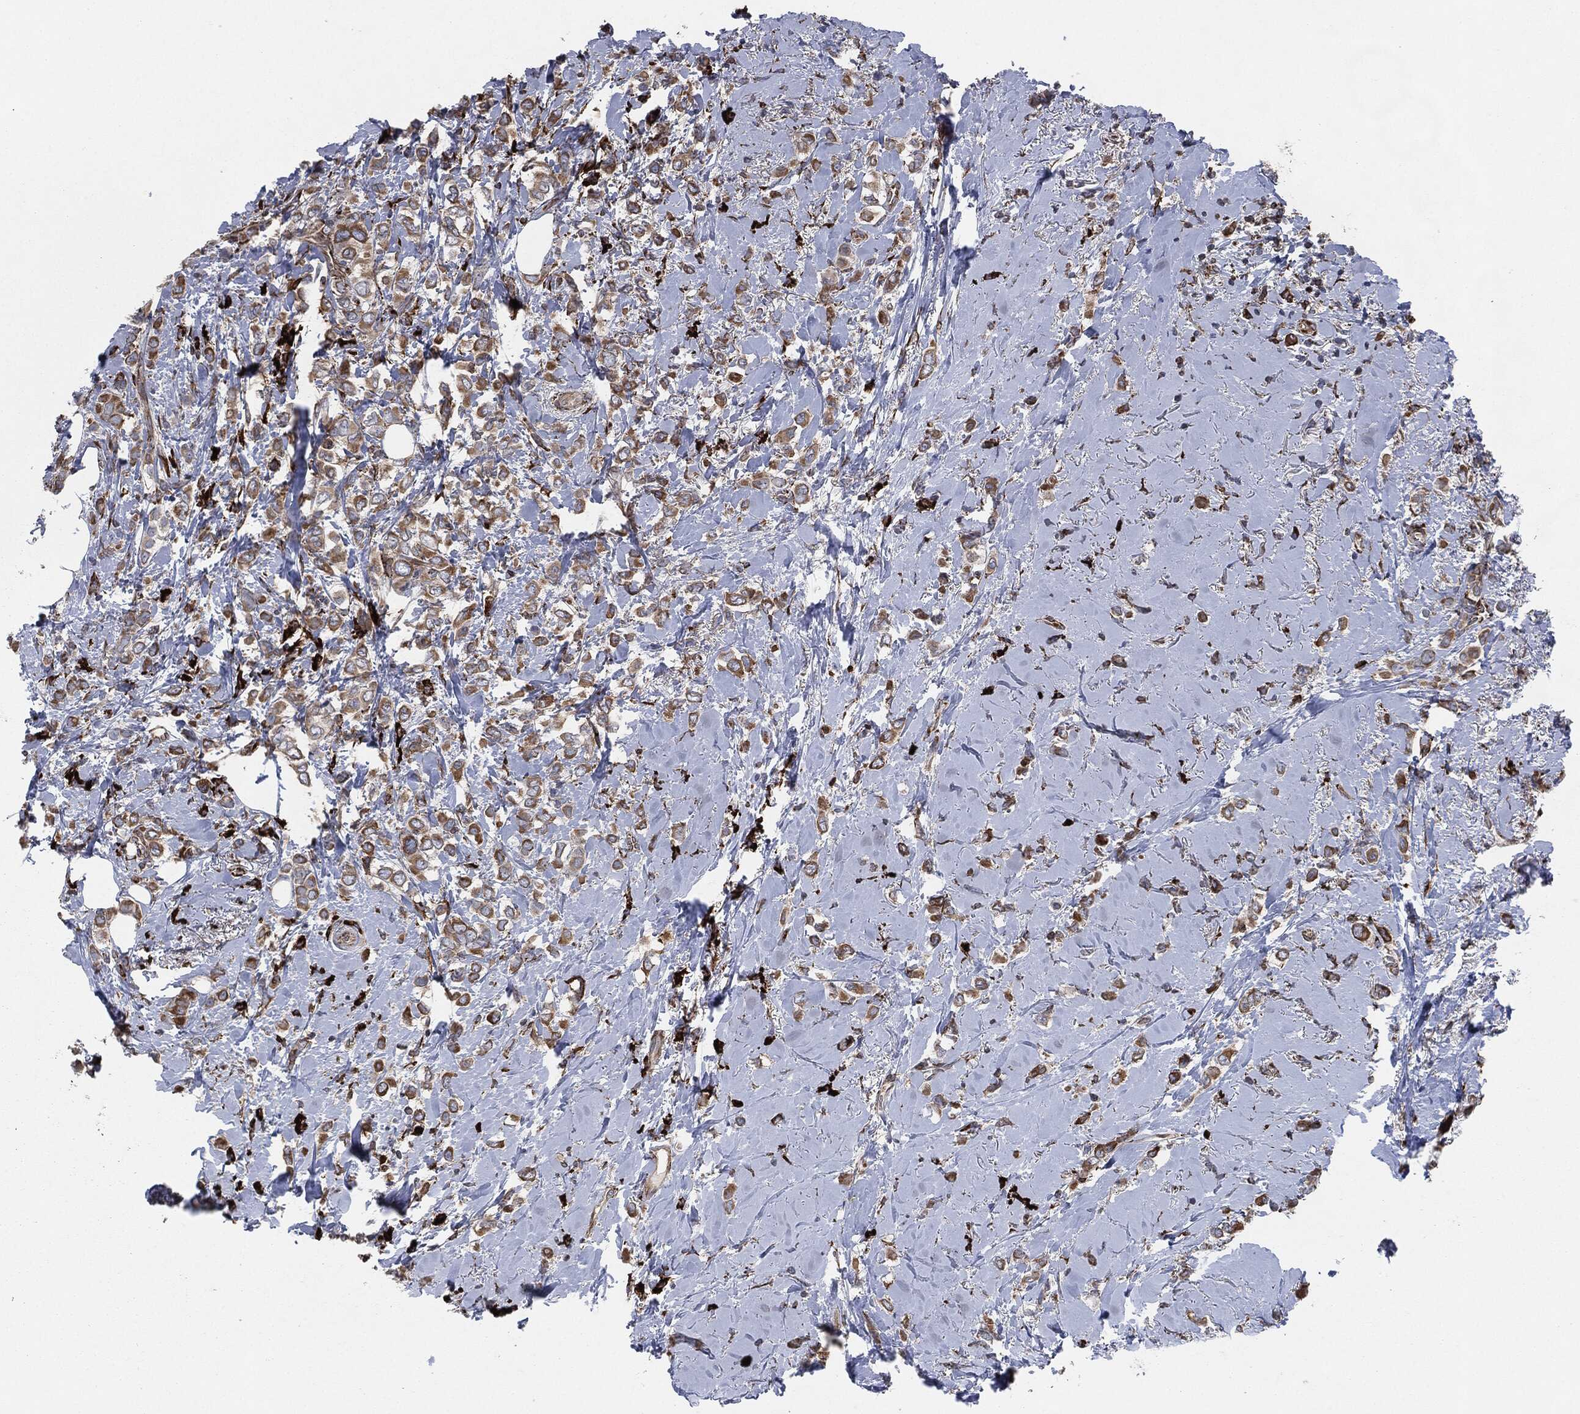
{"staining": {"intensity": "strong", "quantity": ">75%", "location": "cytoplasmic/membranous"}, "tissue": "breast cancer", "cell_type": "Tumor cells", "image_type": "cancer", "snomed": [{"axis": "morphology", "description": "Lobular carcinoma"}, {"axis": "topography", "description": "Breast"}], "caption": "Breast cancer (lobular carcinoma) was stained to show a protein in brown. There is high levels of strong cytoplasmic/membranous positivity in approximately >75% of tumor cells.", "gene": "CALR", "patient": {"sex": "female", "age": 66}}